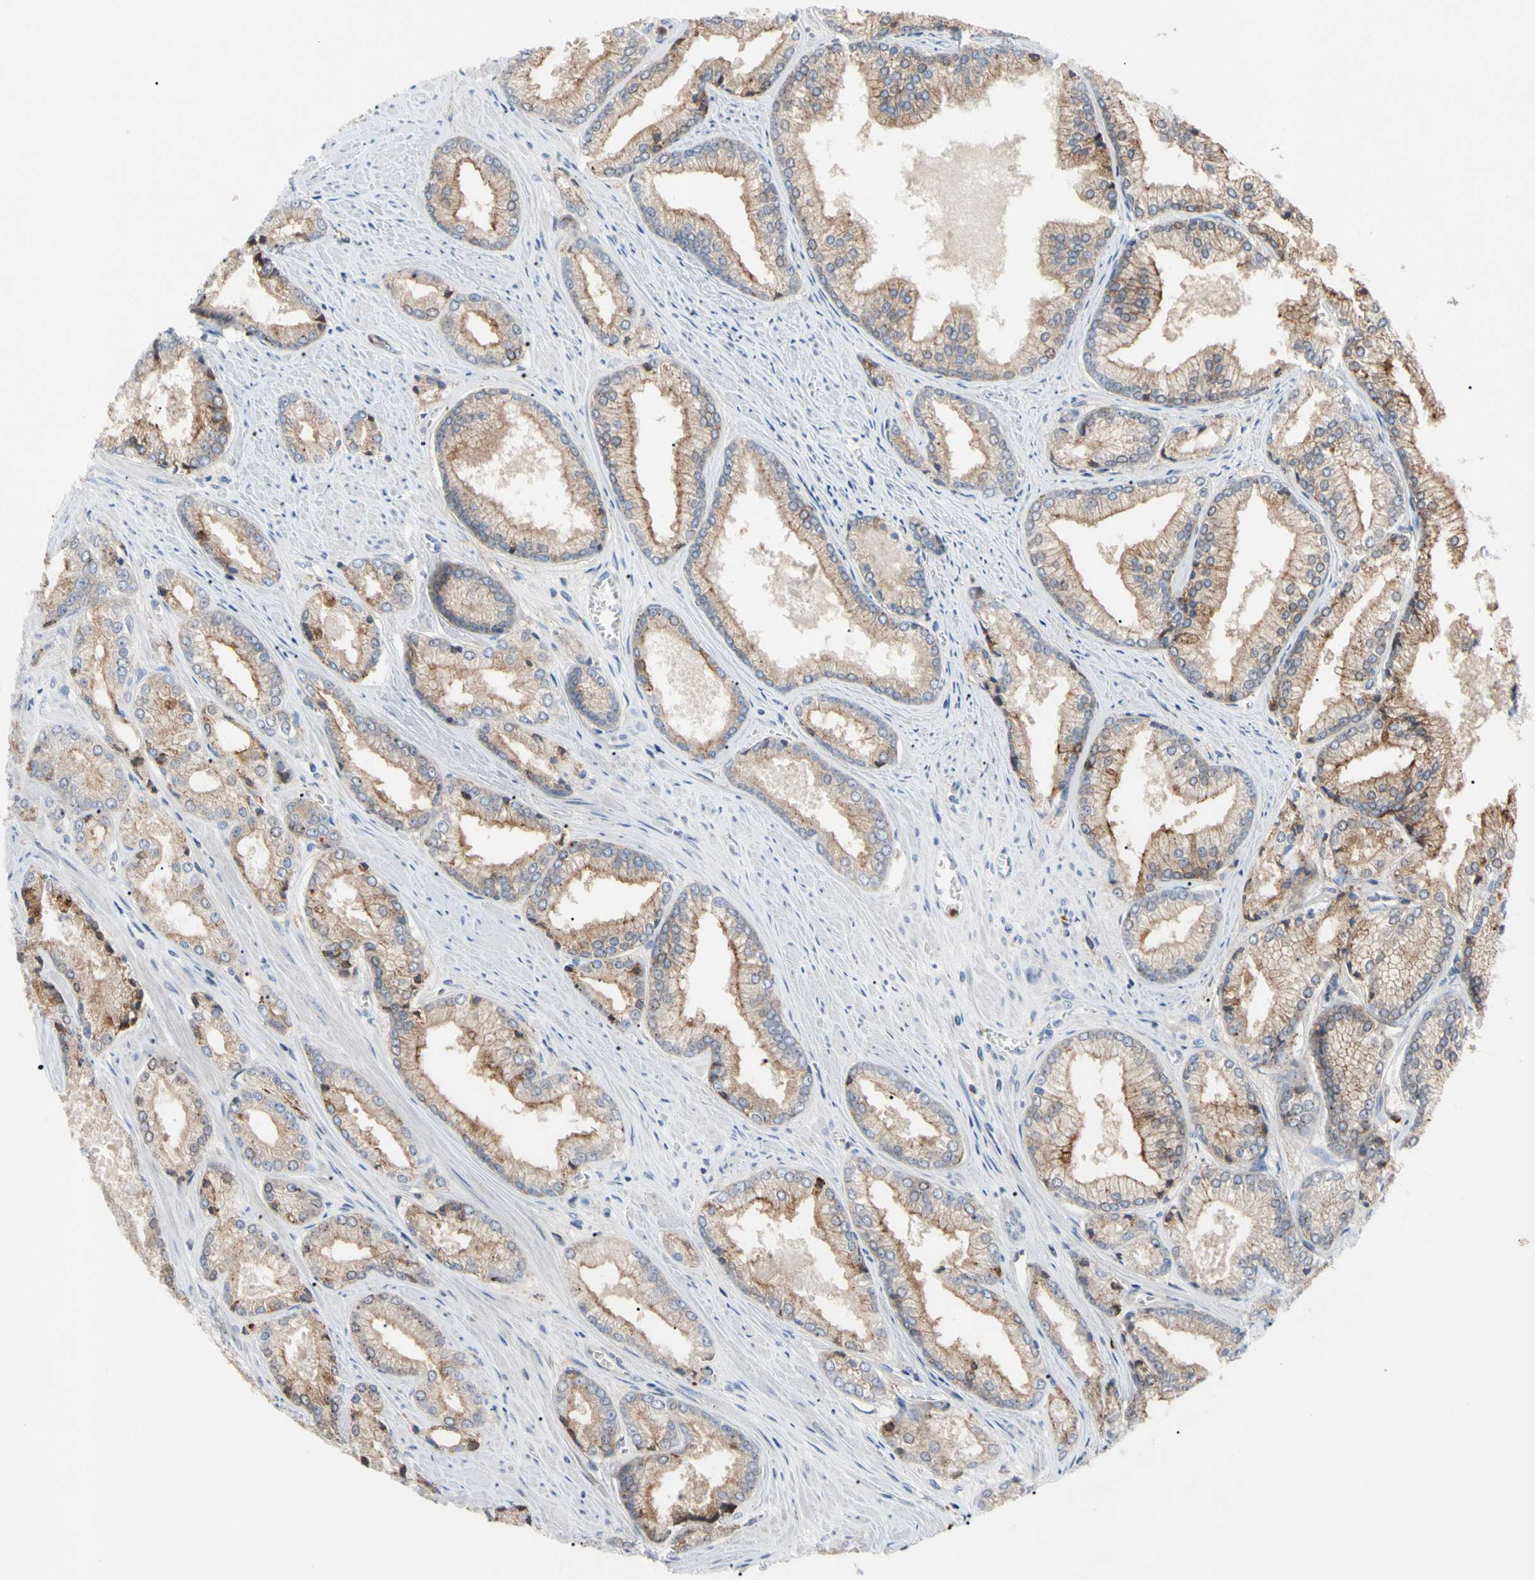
{"staining": {"intensity": "weak", "quantity": ">75%", "location": "cytoplasmic/membranous"}, "tissue": "prostate cancer", "cell_type": "Tumor cells", "image_type": "cancer", "snomed": [{"axis": "morphology", "description": "Adenocarcinoma, Low grade"}, {"axis": "topography", "description": "Prostate"}], "caption": "Prostate low-grade adenocarcinoma stained with a brown dye reveals weak cytoplasmic/membranous positive staining in about >75% of tumor cells.", "gene": "MCL1", "patient": {"sex": "male", "age": 64}}